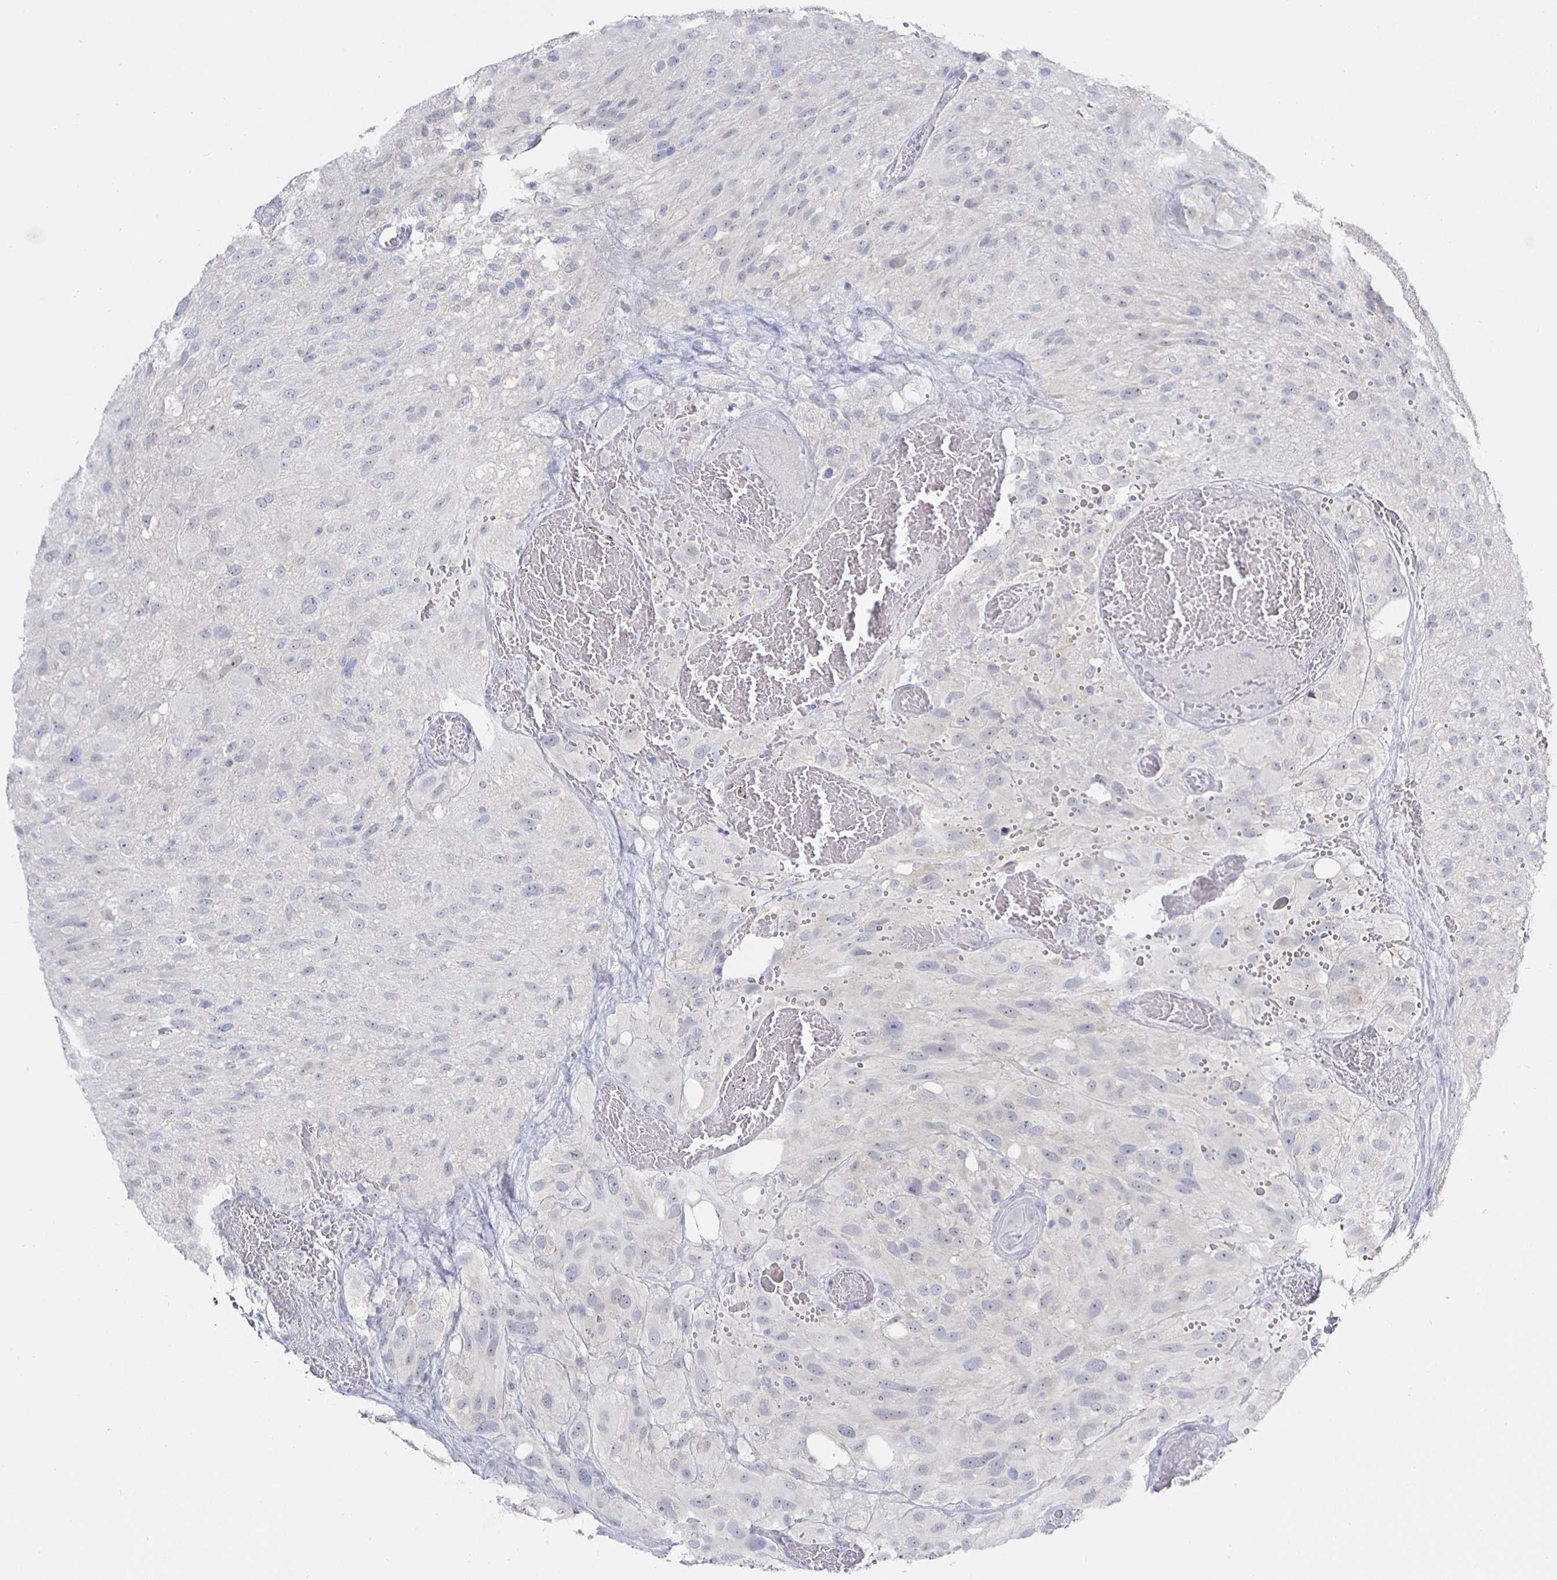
{"staining": {"intensity": "negative", "quantity": "none", "location": "none"}, "tissue": "glioma", "cell_type": "Tumor cells", "image_type": "cancer", "snomed": [{"axis": "morphology", "description": "Glioma, malignant, High grade"}, {"axis": "topography", "description": "Brain"}], "caption": "High magnification brightfield microscopy of glioma stained with DAB (brown) and counterstained with hematoxylin (blue): tumor cells show no significant expression.", "gene": "LRRC23", "patient": {"sex": "male", "age": 53}}